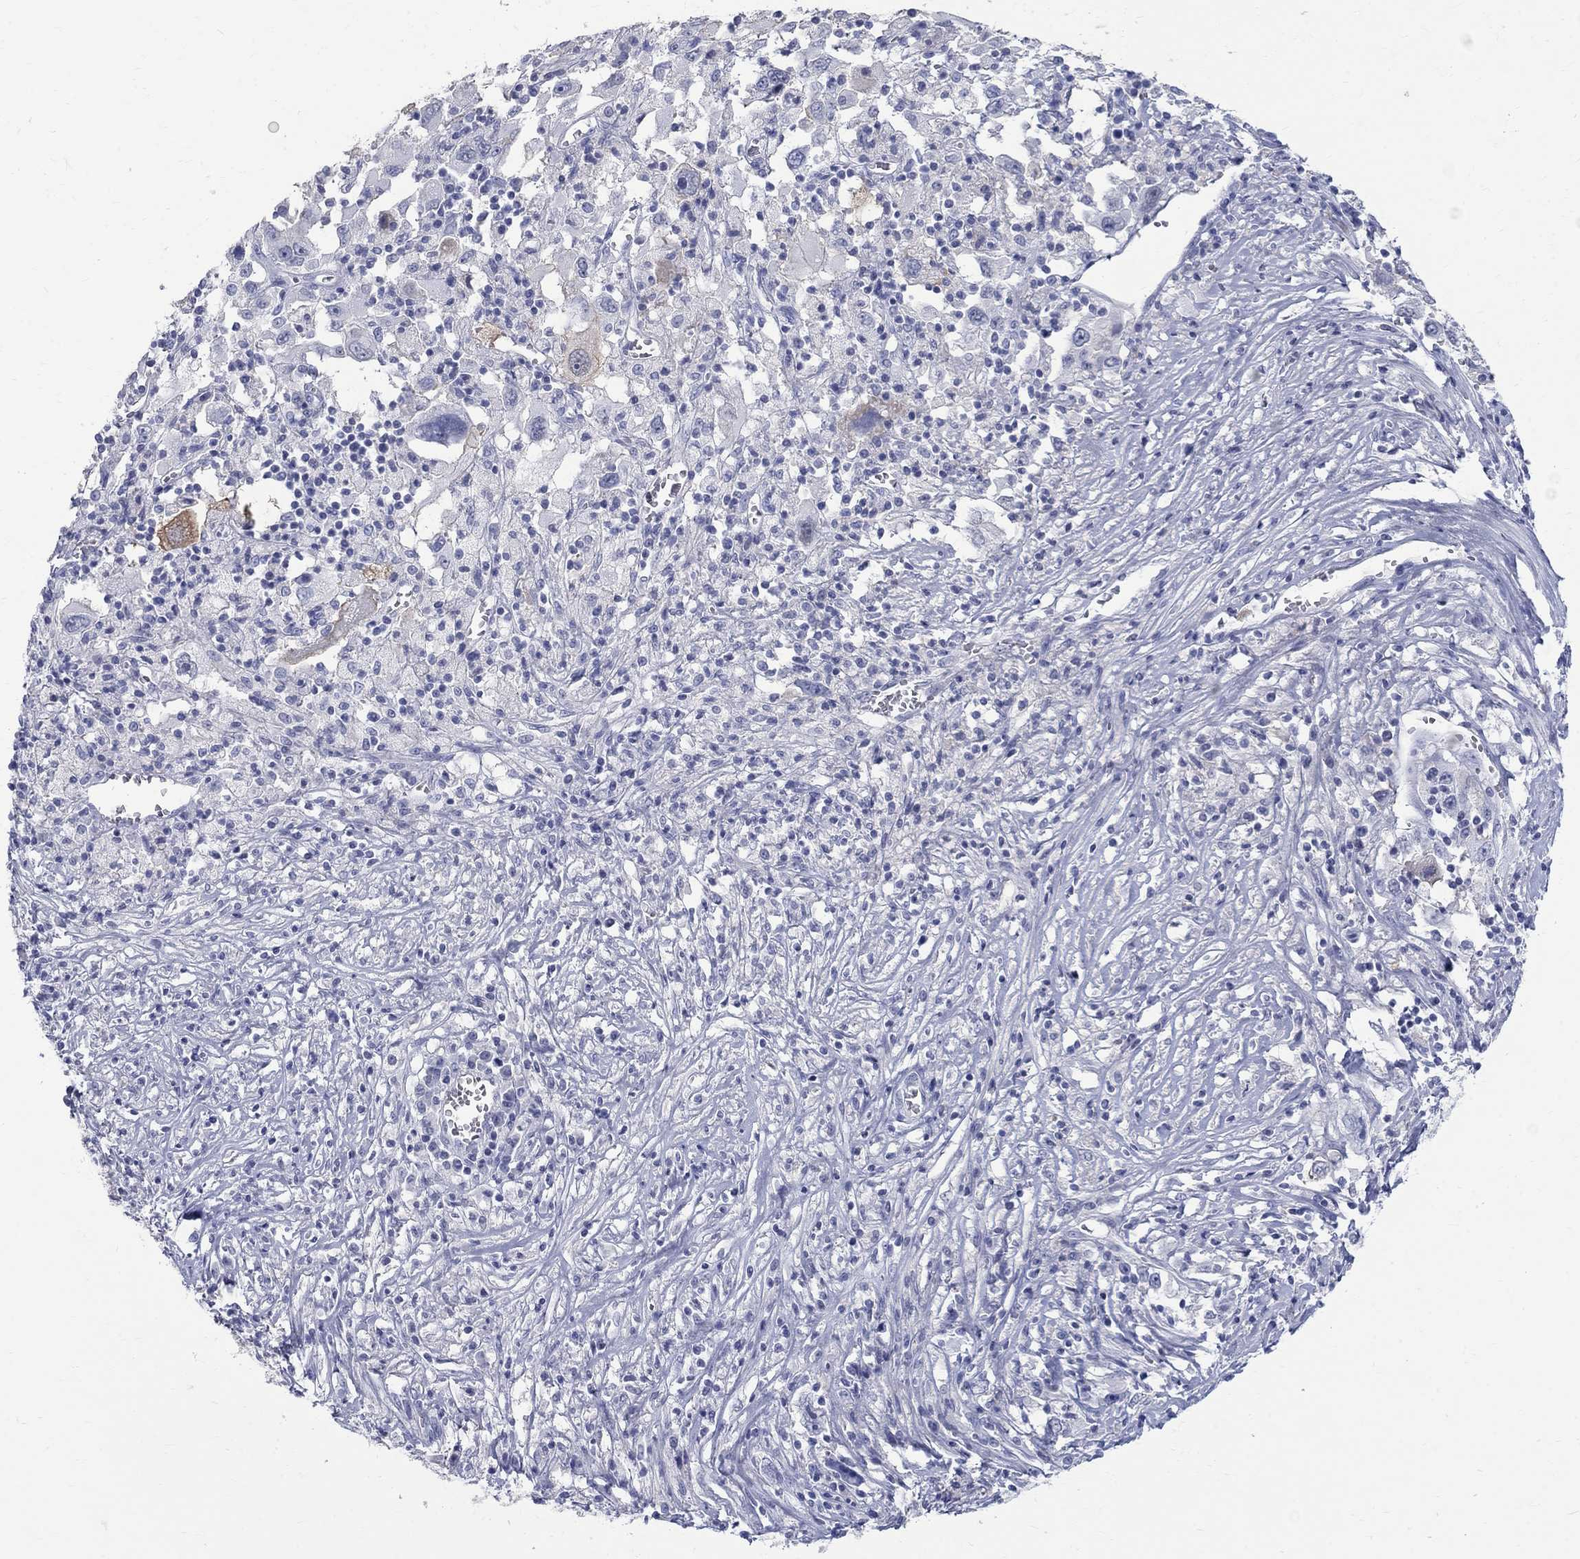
{"staining": {"intensity": "negative", "quantity": "none", "location": "none"}, "tissue": "melanoma", "cell_type": "Tumor cells", "image_type": "cancer", "snomed": [{"axis": "morphology", "description": "Malignant melanoma, Metastatic site"}, {"axis": "topography", "description": "Soft tissue"}], "caption": "Immunohistochemistry (IHC) of melanoma exhibits no staining in tumor cells.", "gene": "MAGEB6", "patient": {"sex": "male", "age": 50}}